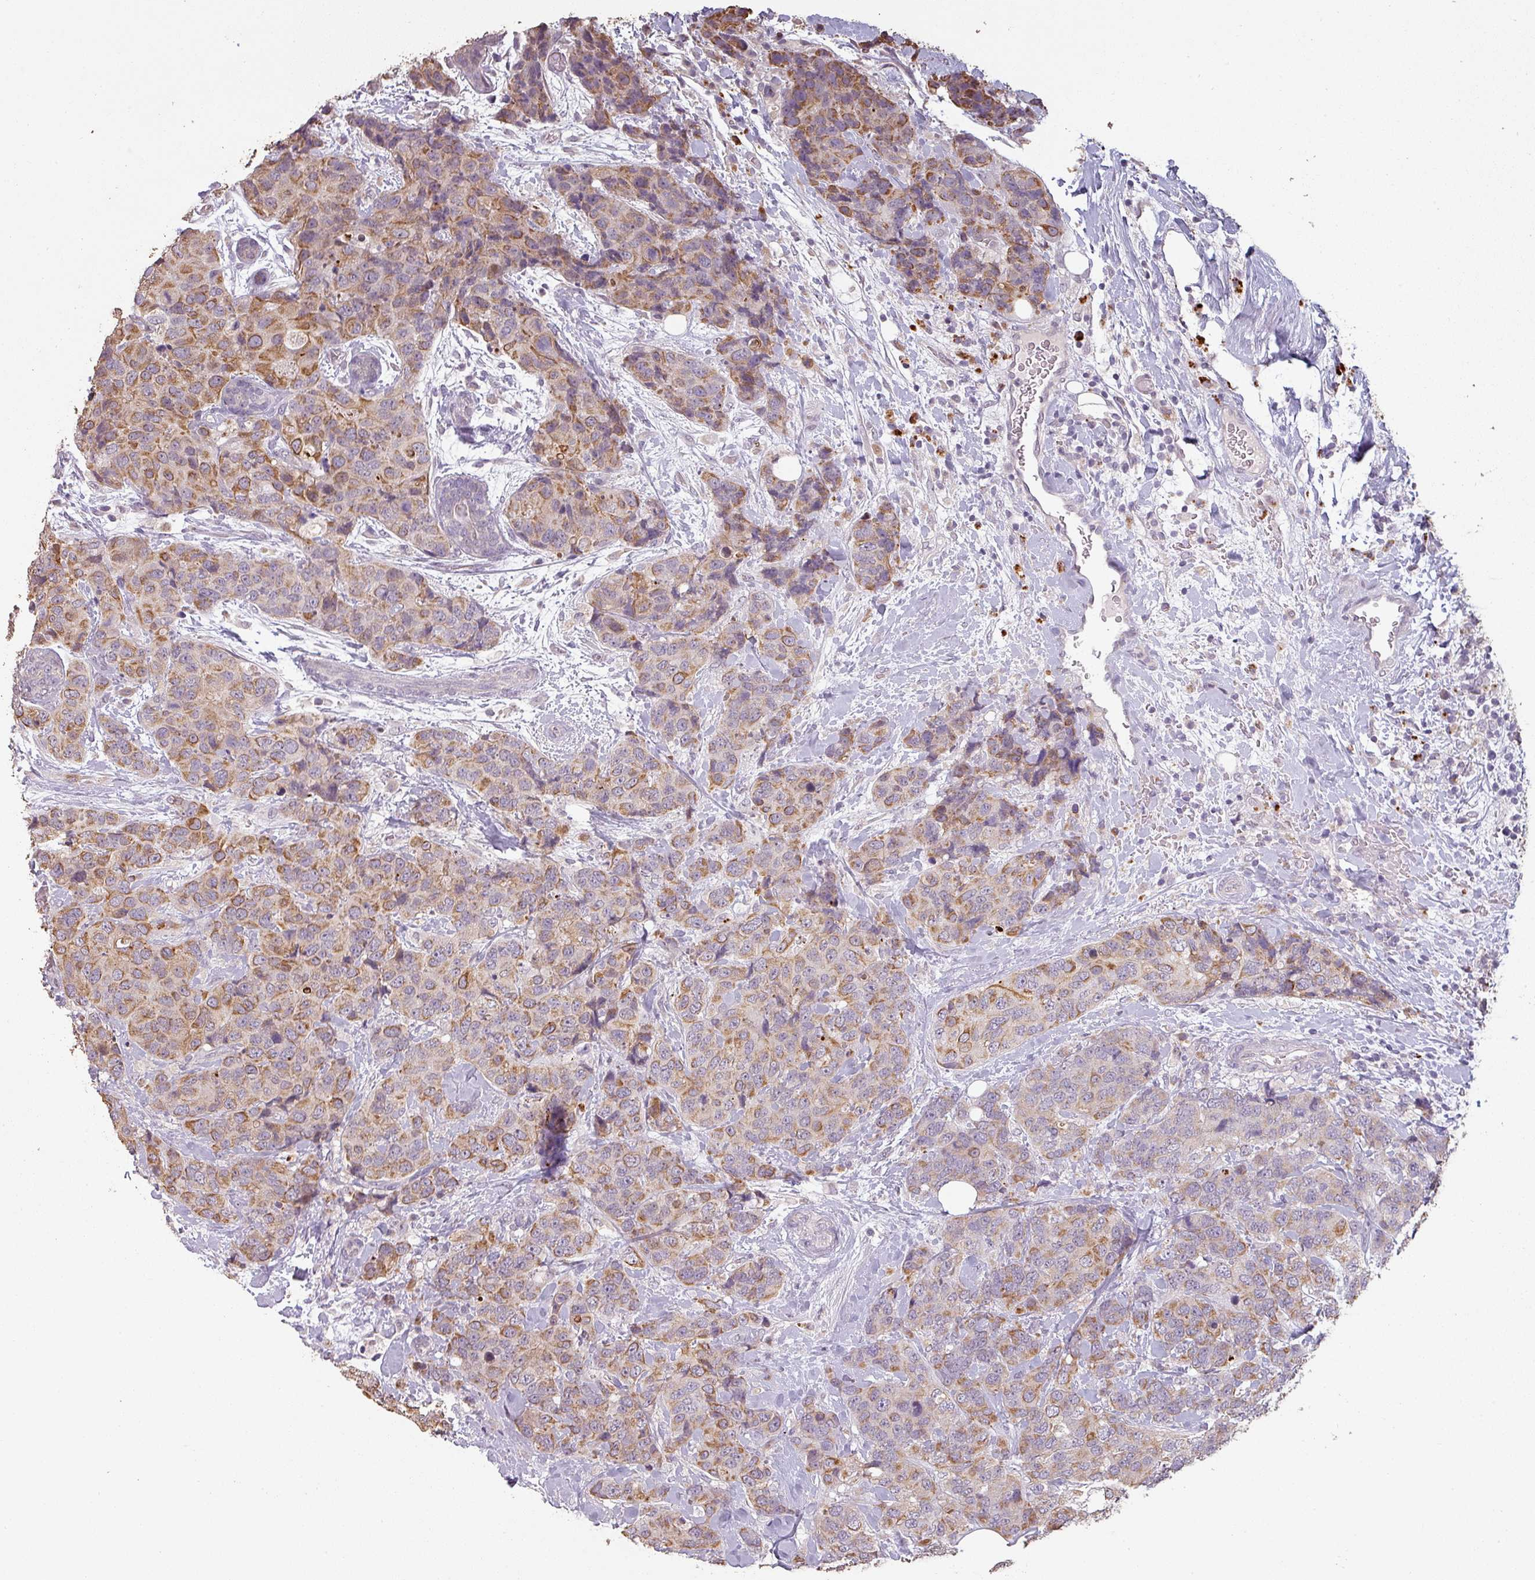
{"staining": {"intensity": "moderate", "quantity": "25%-75%", "location": "cytoplasmic/membranous"}, "tissue": "breast cancer", "cell_type": "Tumor cells", "image_type": "cancer", "snomed": [{"axis": "morphology", "description": "Lobular carcinoma"}, {"axis": "topography", "description": "Breast"}], "caption": "A histopathology image of human breast lobular carcinoma stained for a protein shows moderate cytoplasmic/membranous brown staining in tumor cells.", "gene": "LYPLA1", "patient": {"sex": "female", "age": 59}}